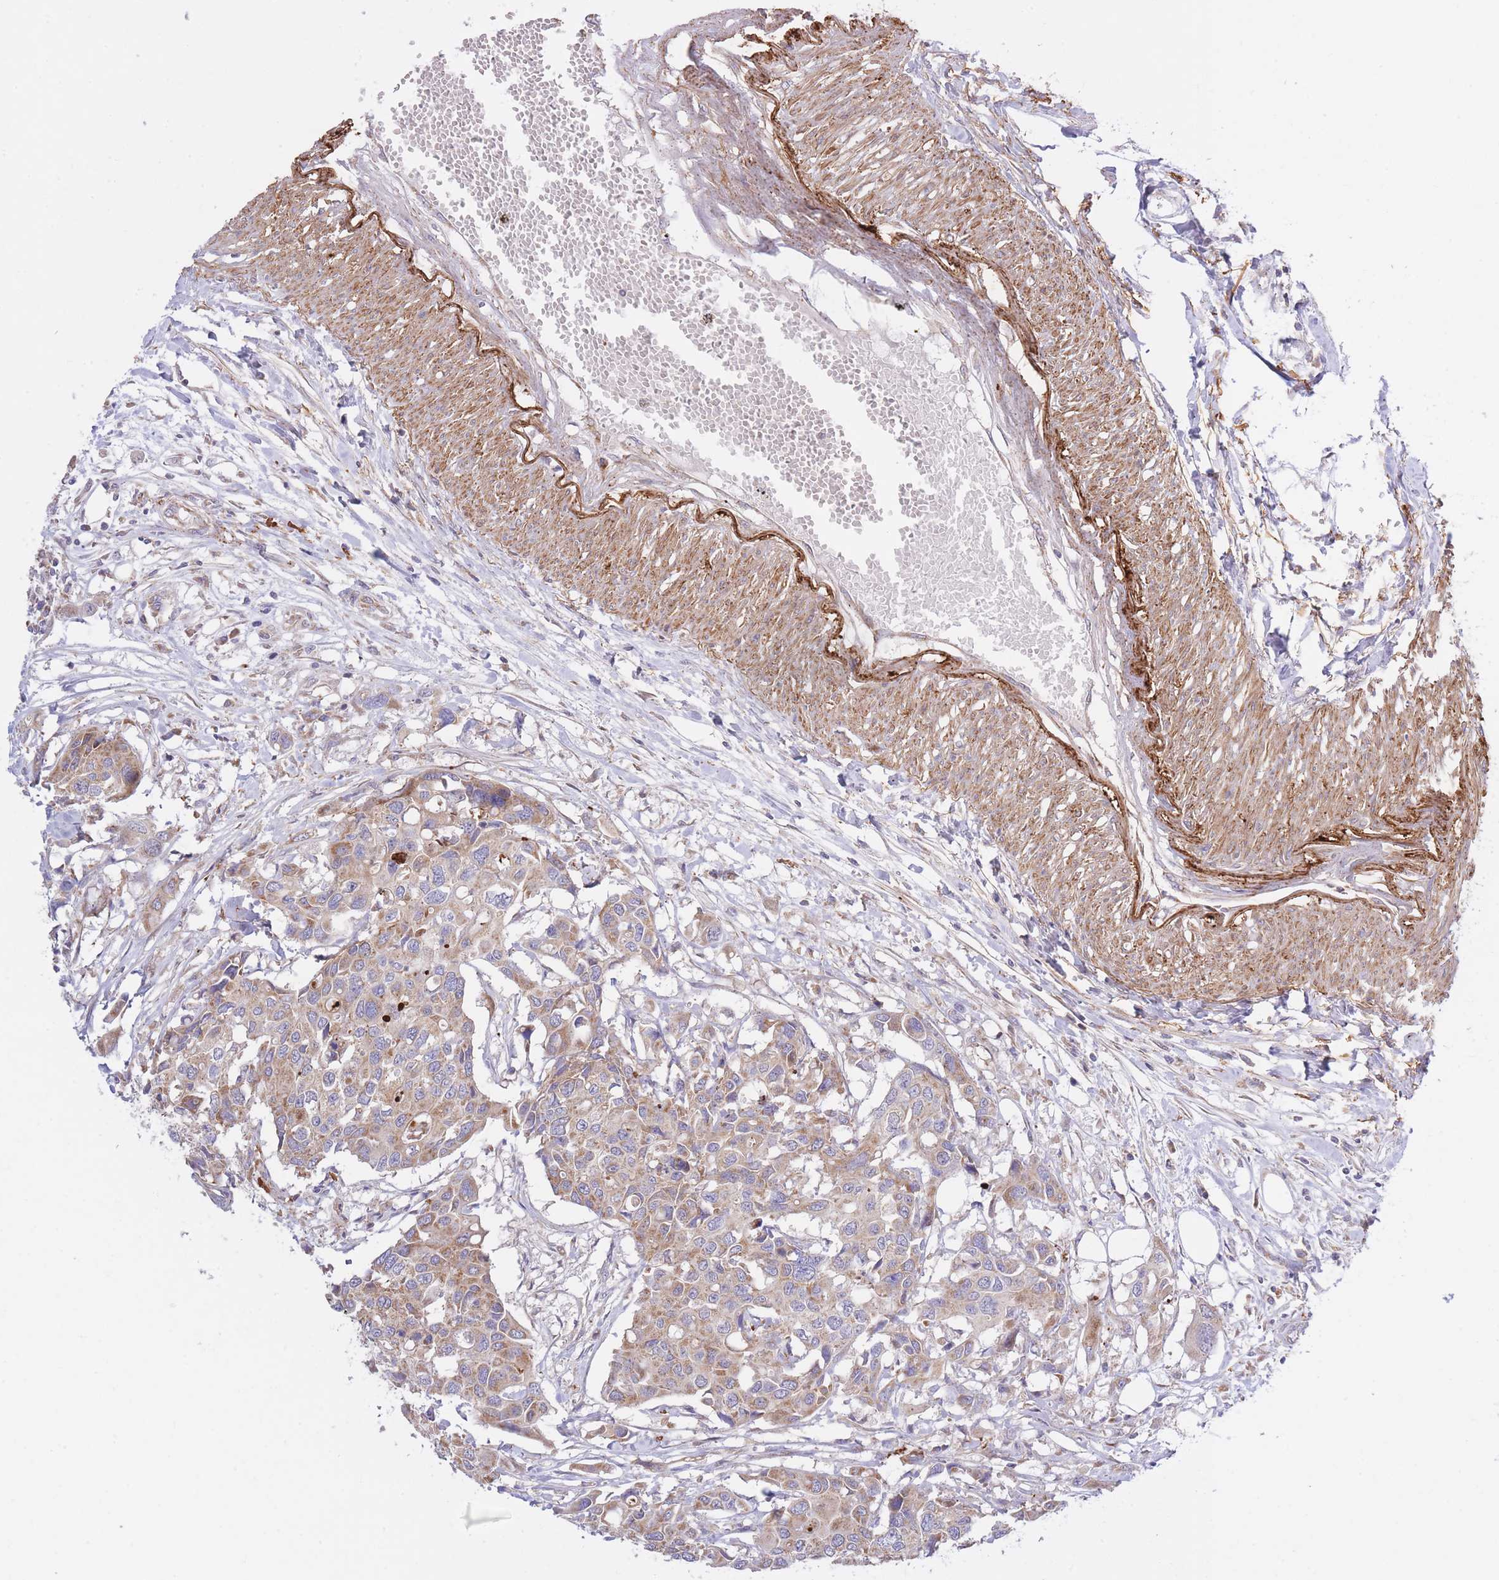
{"staining": {"intensity": "moderate", "quantity": "25%-75%", "location": "cytoplasmic/membranous"}, "tissue": "colorectal cancer", "cell_type": "Tumor cells", "image_type": "cancer", "snomed": [{"axis": "morphology", "description": "Adenocarcinoma, NOS"}, {"axis": "topography", "description": "Colon"}], "caption": "Immunohistochemistry image of neoplastic tissue: human adenocarcinoma (colorectal) stained using immunohistochemistry (IHC) demonstrates medium levels of moderate protein expression localized specifically in the cytoplasmic/membranous of tumor cells, appearing as a cytoplasmic/membranous brown color.", "gene": "ATP13A2", "patient": {"sex": "male", "age": 77}}